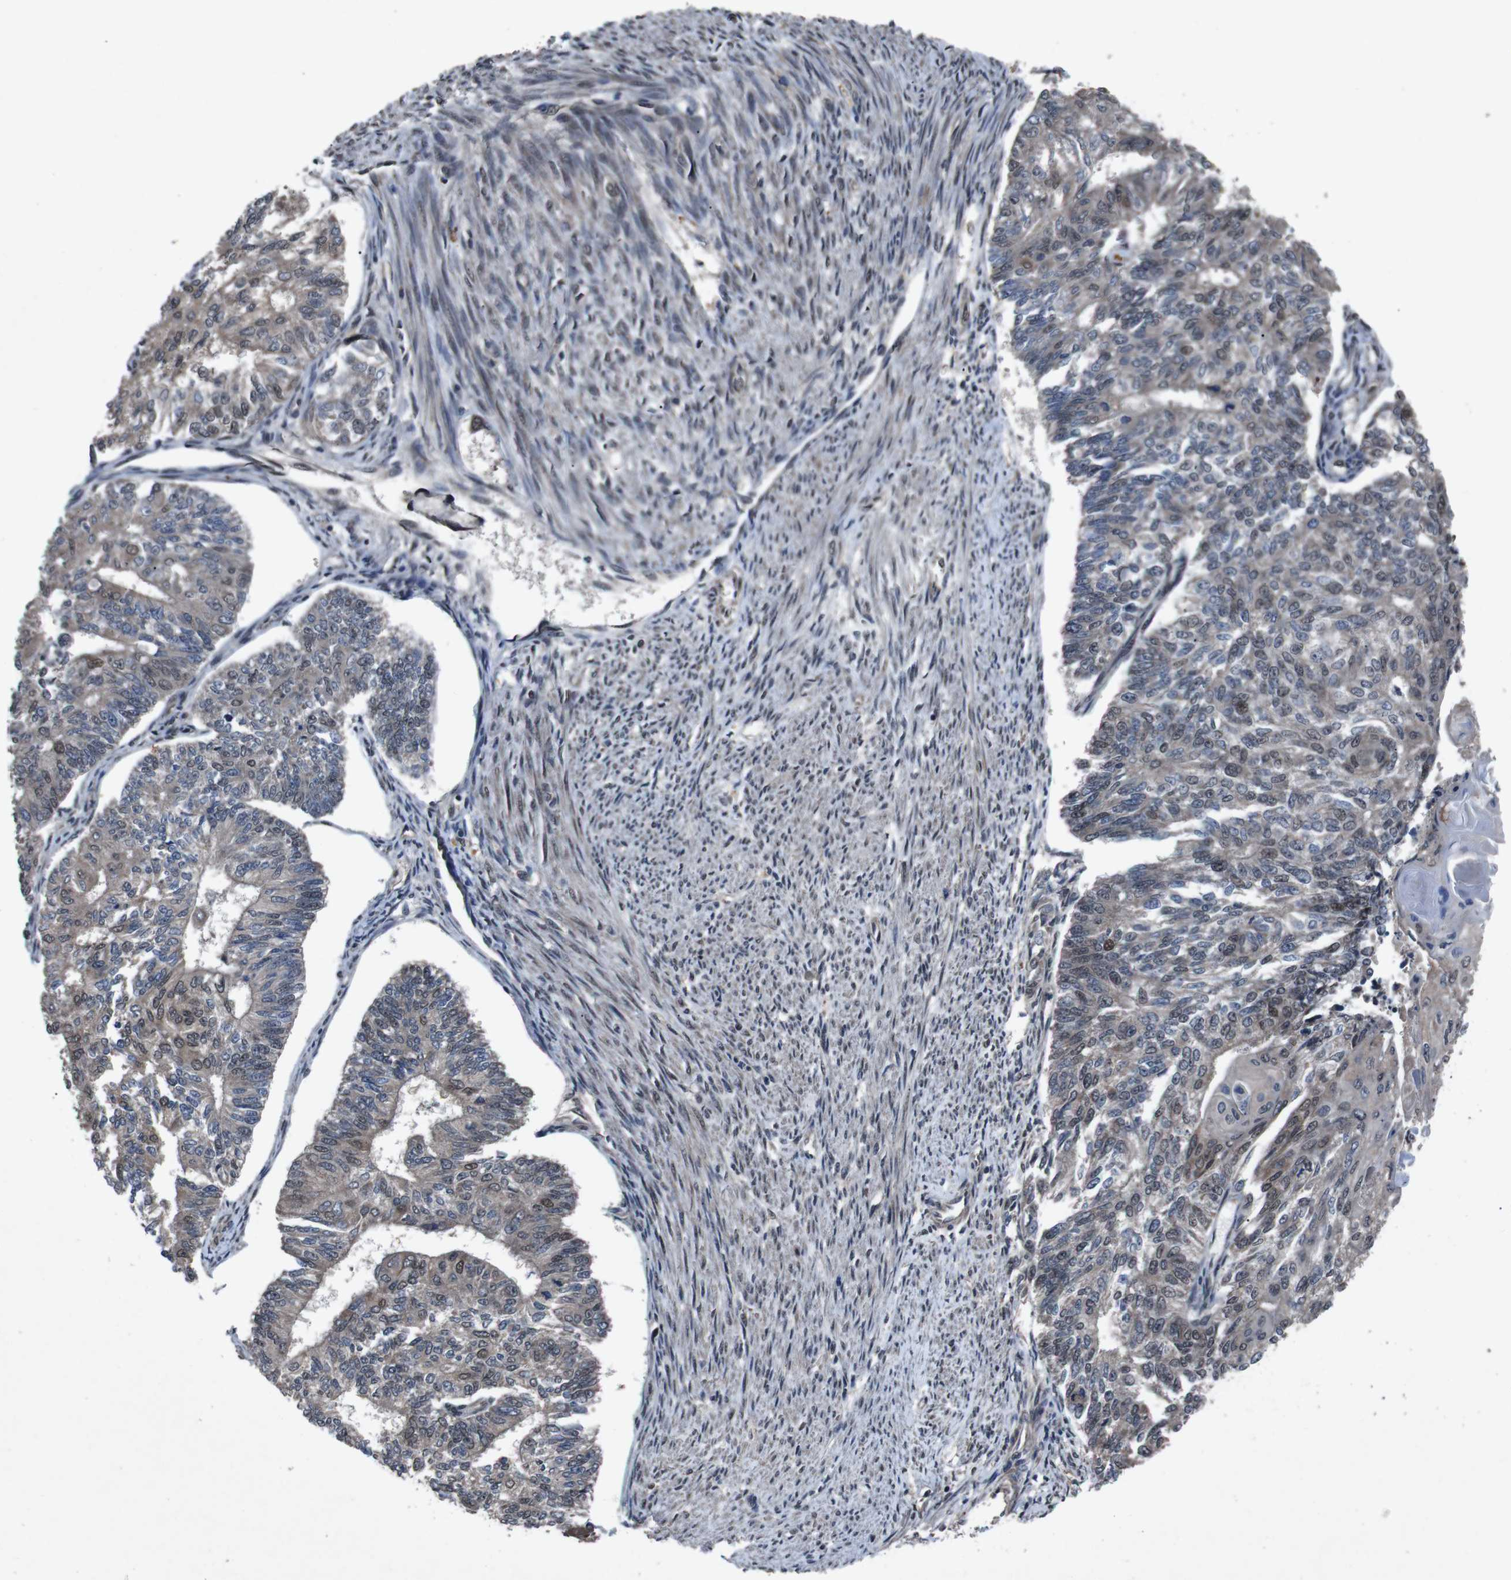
{"staining": {"intensity": "weak", "quantity": ">75%", "location": "cytoplasmic/membranous,nuclear"}, "tissue": "endometrial cancer", "cell_type": "Tumor cells", "image_type": "cancer", "snomed": [{"axis": "morphology", "description": "Adenocarcinoma, NOS"}, {"axis": "topography", "description": "Endometrium"}], "caption": "A high-resolution micrograph shows immunohistochemistry staining of endometrial cancer (adenocarcinoma), which shows weak cytoplasmic/membranous and nuclear staining in approximately >75% of tumor cells. The protein of interest is shown in brown color, while the nuclei are stained blue.", "gene": "SOCS1", "patient": {"sex": "female", "age": 32}}